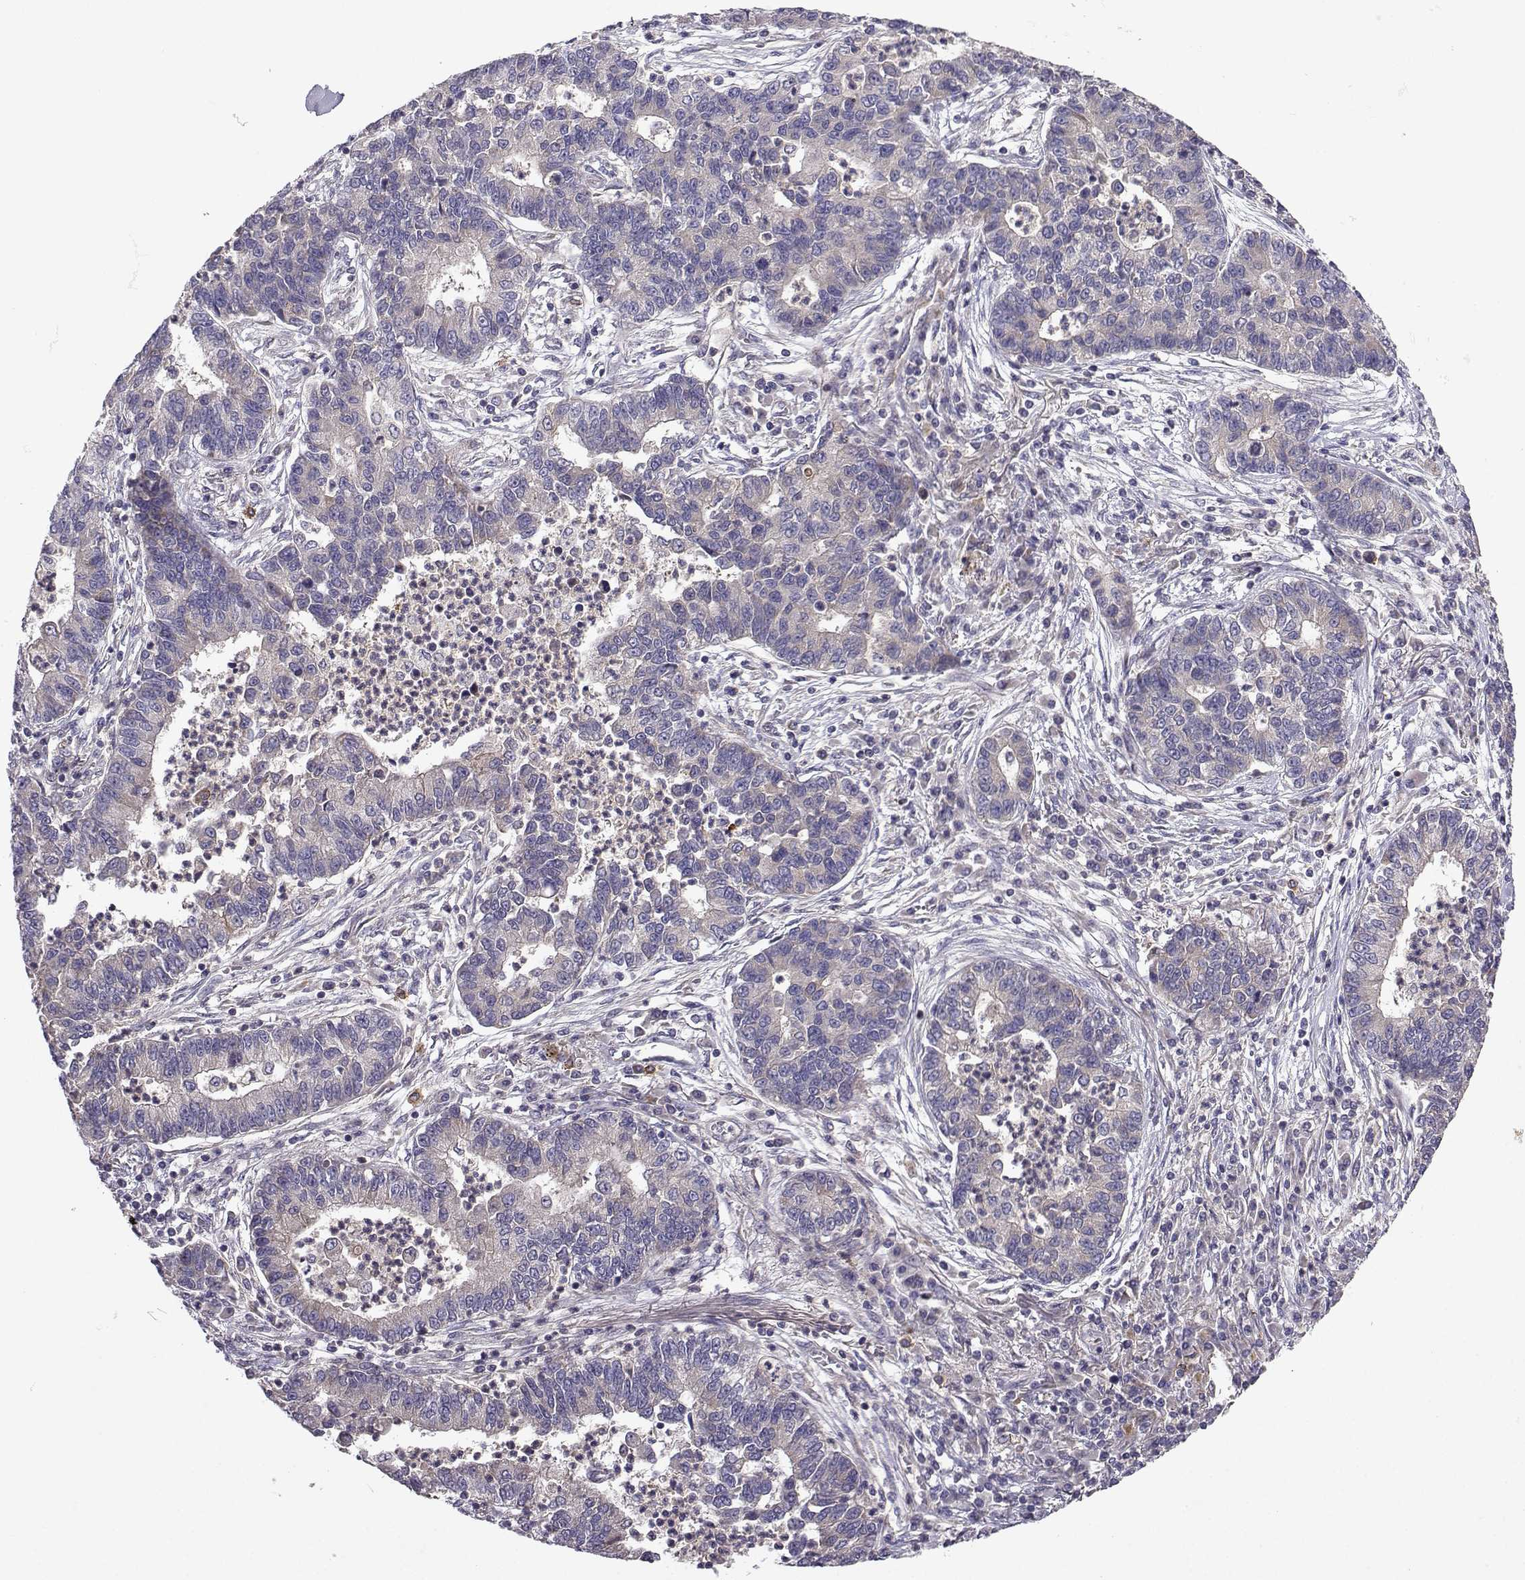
{"staining": {"intensity": "weak", "quantity": "<25%", "location": "cytoplasmic/membranous"}, "tissue": "lung cancer", "cell_type": "Tumor cells", "image_type": "cancer", "snomed": [{"axis": "morphology", "description": "Adenocarcinoma, NOS"}, {"axis": "topography", "description": "Lung"}], "caption": "Tumor cells show no significant expression in lung cancer (adenocarcinoma).", "gene": "STXBP5", "patient": {"sex": "female", "age": 57}}